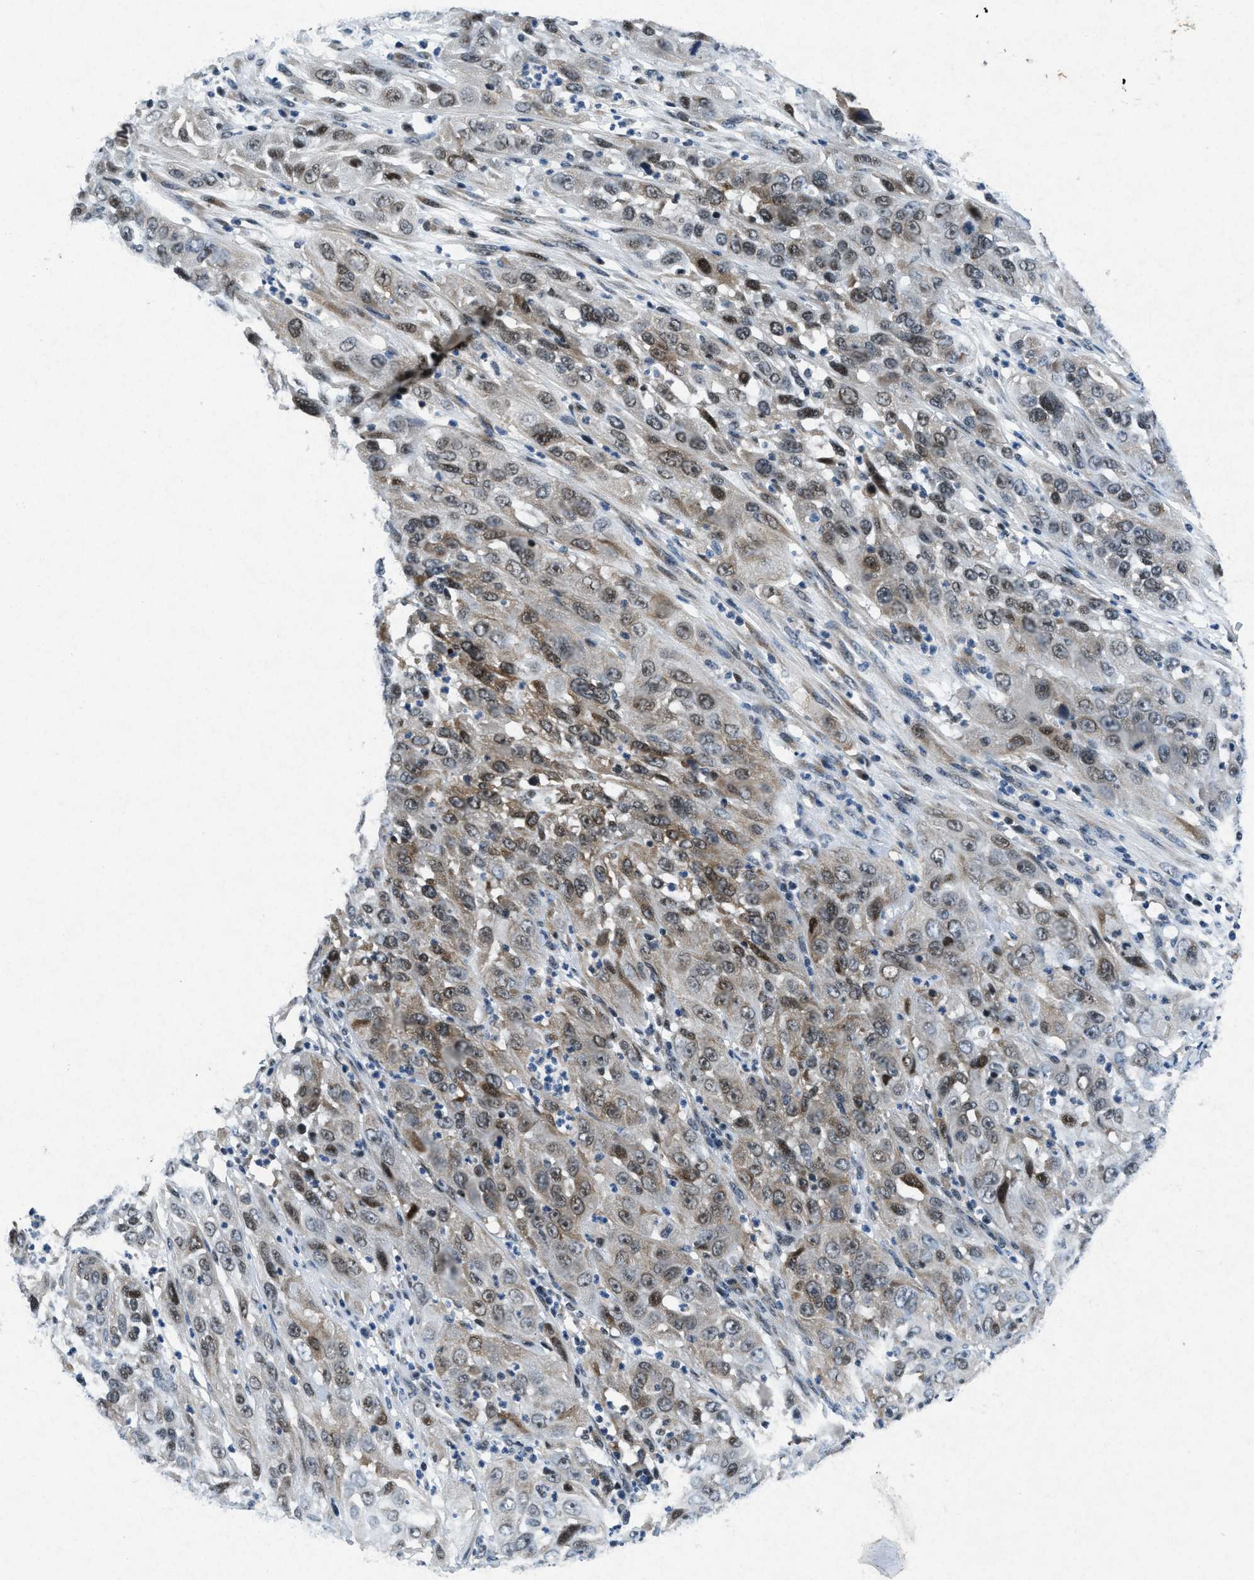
{"staining": {"intensity": "weak", "quantity": ">75%", "location": "nuclear"}, "tissue": "cervical cancer", "cell_type": "Tumor cells", "image_type": "cancer", "snomed": [{"axis": "morphology", "description": "Squamous cell carcinoma, NOS"}, {"axis": "topography", "description": "Cervix"}], "caption": "This photomicrograph demonstrates immunohistochemistry staining of human squamous cell carcinoma (cervical), with low weak nuclear expression in about >75% of tumor cells.", "gene": "PHLDA1", "patient": {"sex": "female", "age": 32}}